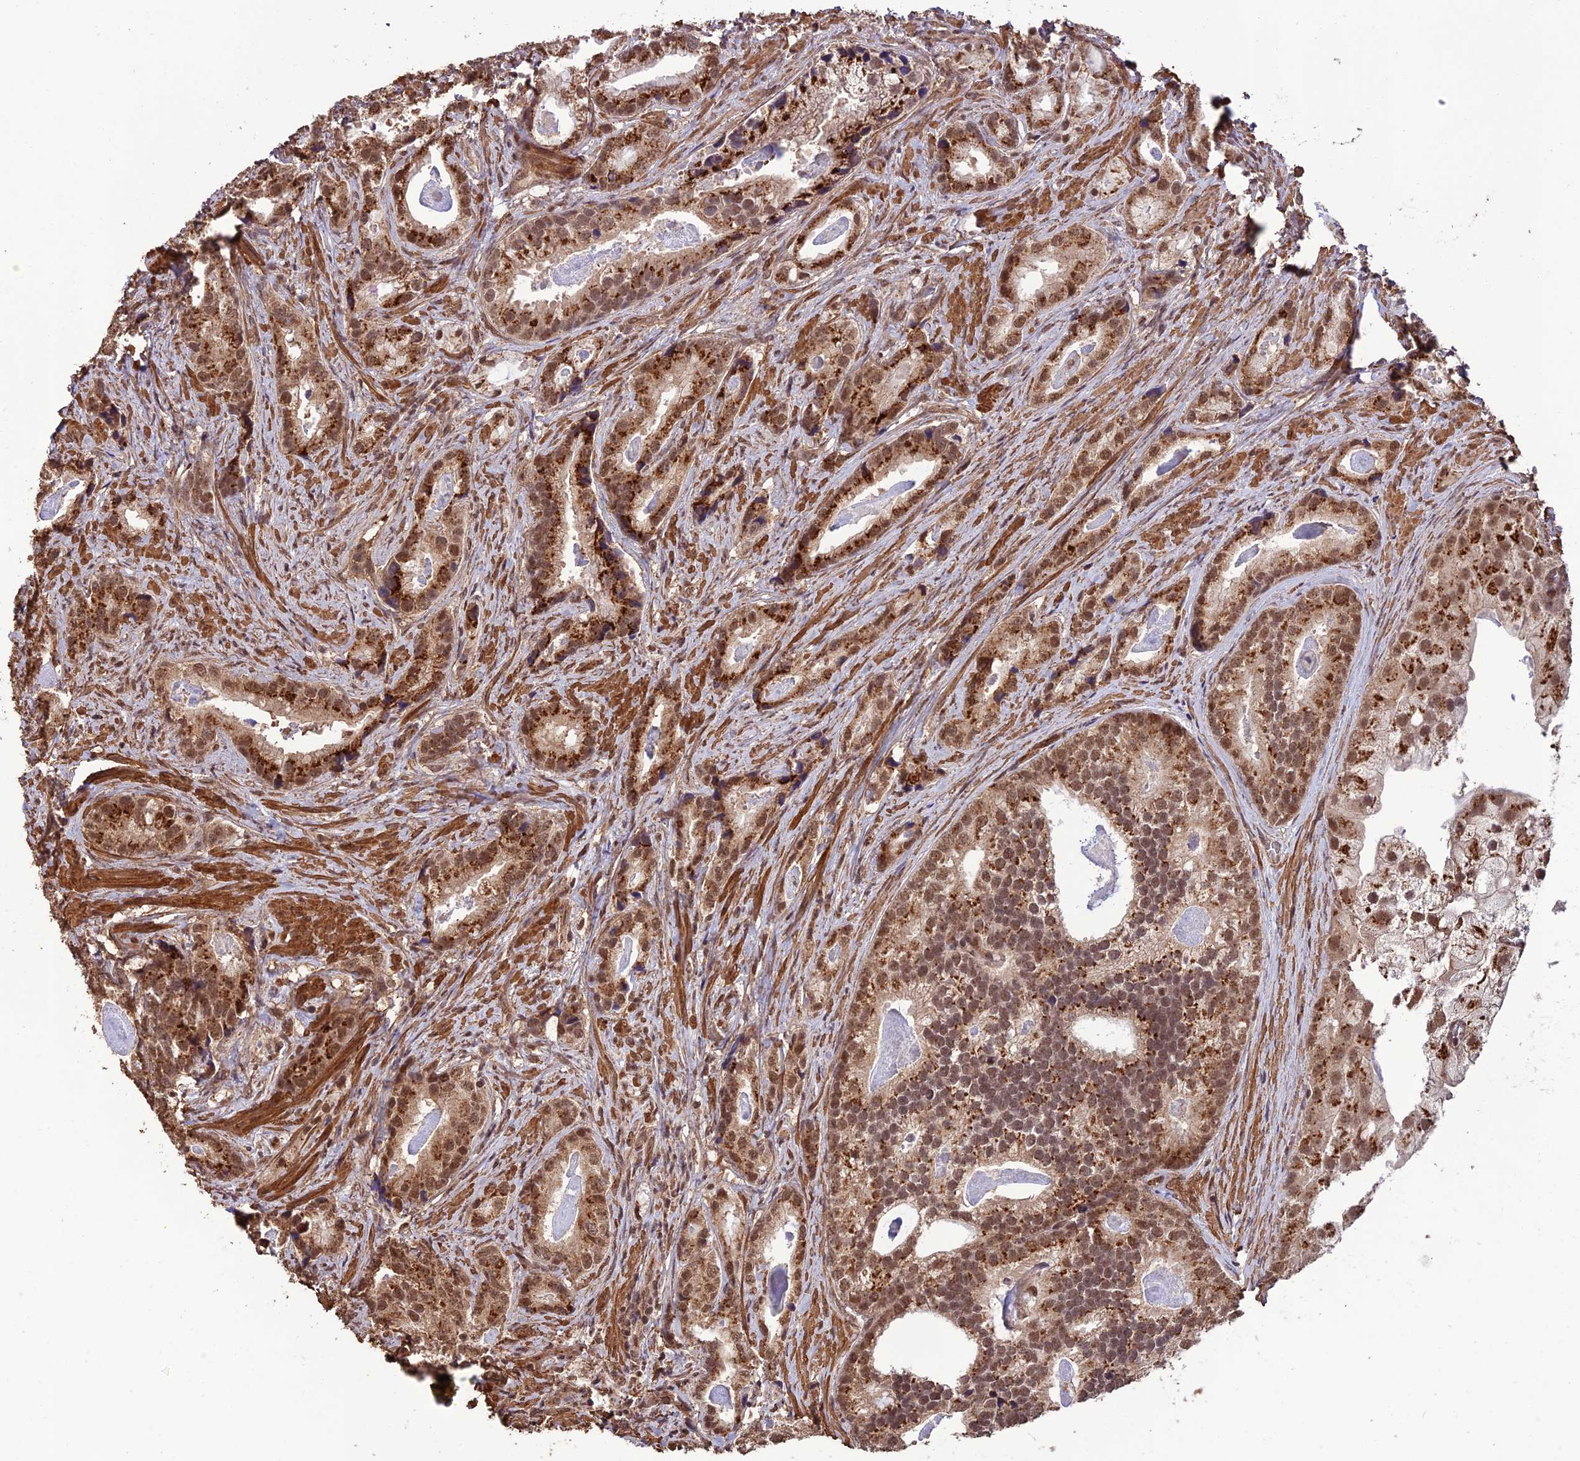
{"staining": {"intensity": "moderate", "quantity": ">75%", "location": "cytoplasmic/membranous,nuclear"}, "tissue": "prostate cancer", "cell_type": "Tumor cells", "image_type": "cancer", "snomed": [{"axis": "morphology", "description": "Adenocarcinoma, Low grade"}, {"axis": "topography", "description": "Prostate"}], "caption": "A brown stain labels moderate cytoplasmic/membranous and nuclear positivity of a protein in low-grade adenocarcinoma (prostate) tumor cells. (Stains: DAB (3,3'-diaminobenzidine) in brown, nuclei in blue, Microscopy: brightfield microscopy at high magnification).", "gene": "CABIN1", "patient": {"sex": "male", "age": 71}}